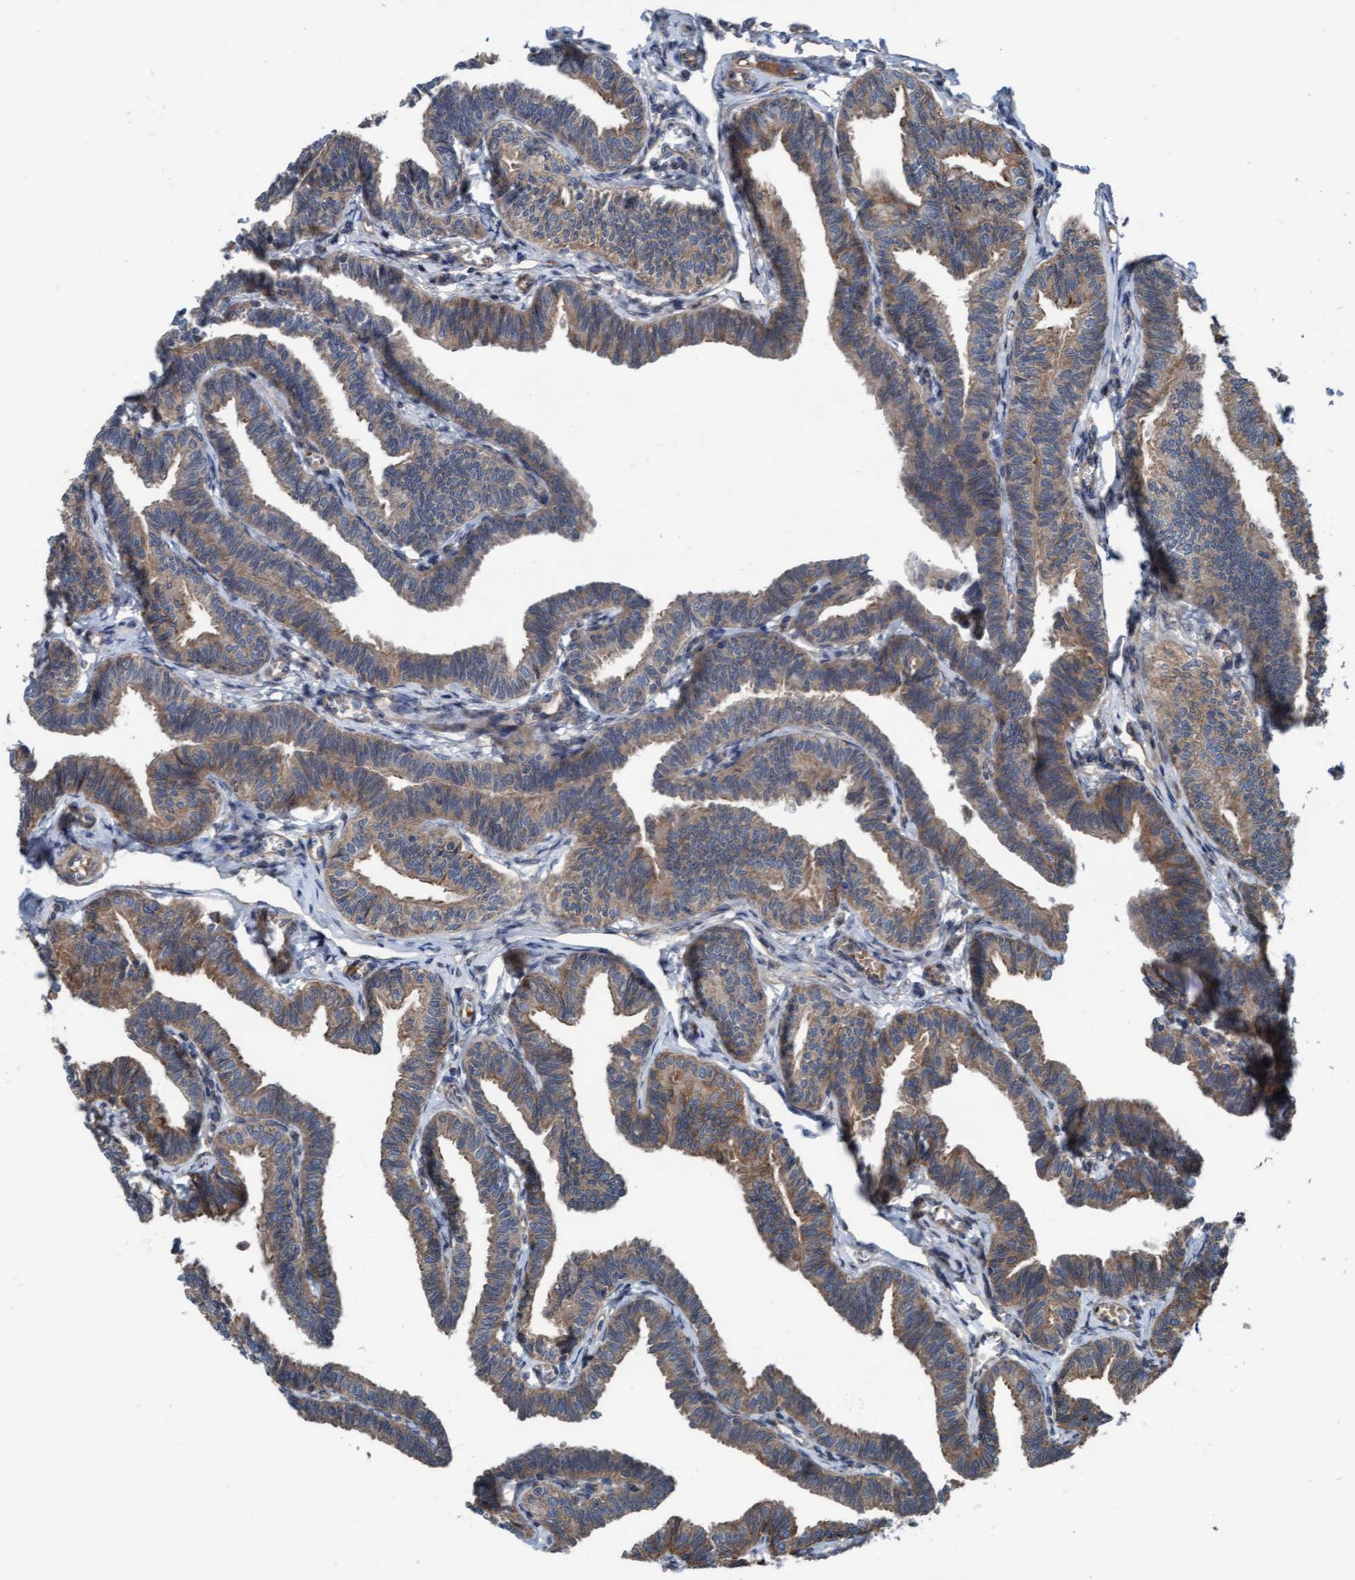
{"staining": {"intensity": "moderate", "quantity": ">75%", "location": "cytoplasmic/membranous"}, "tissue": "fallopian tube", "cell_type": "Glandular cells", "image_type": "normal", "snomed": [{"axis": "morphology", "description": "Normal tissue, NOS"}, {"axis": "topography", "description": "Fallopian tube"}, {"axis": "topography", "description": "Ovary"}], "caption": "Fallopian tube stained with DAB (3,3'-diaminobenzidine) IHC exhibits medium levels of moderate cytoplasmic/membranous positivity in about >75% of glandular cells.", "gene": "RAP1GAP2", "patient": {"sex": "female", "age": 23}}